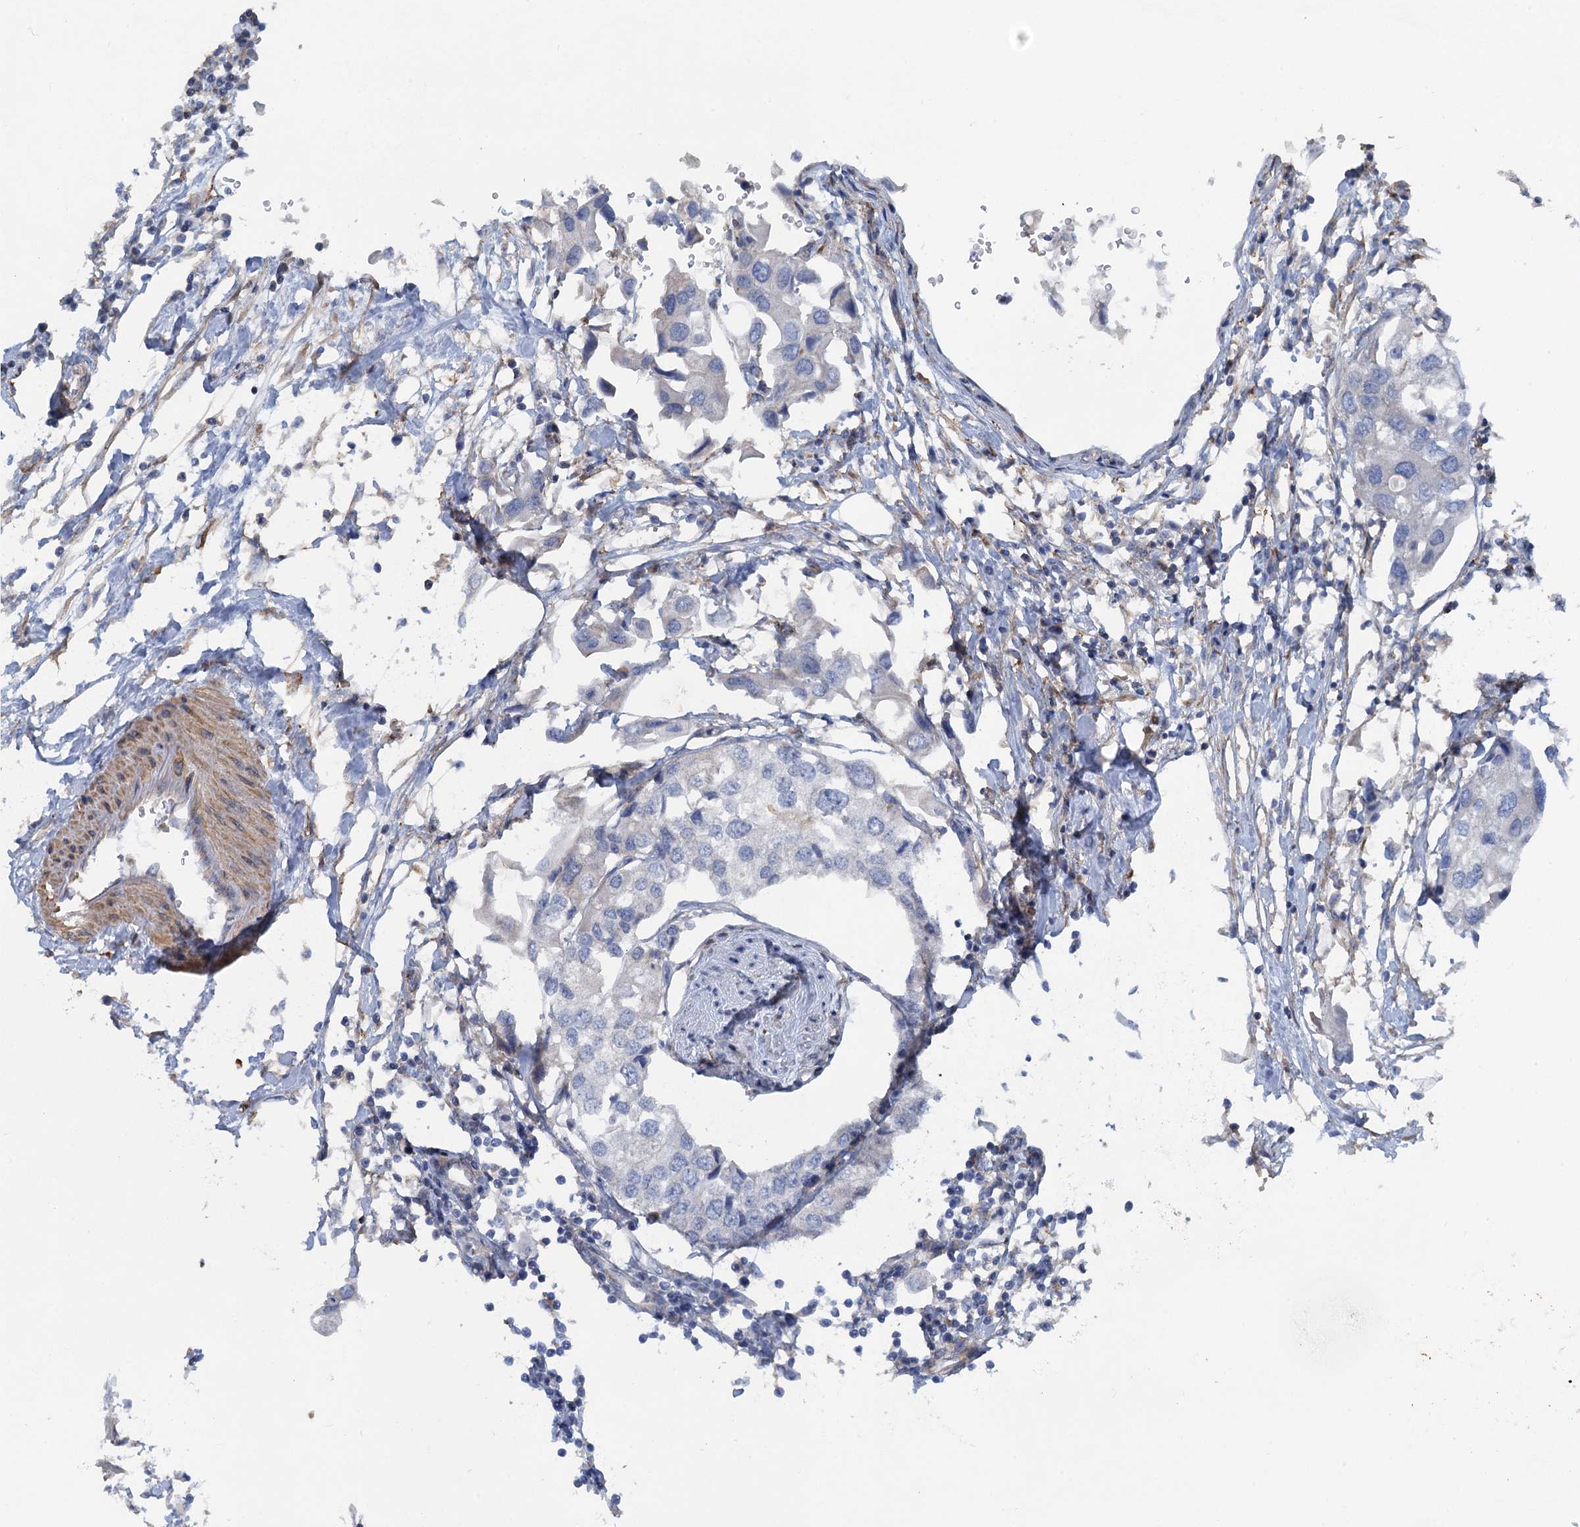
{"staining": {"intensity": "negative", "quantity": "none", "location": "none"}, "tissue": "urothelial cancer", "cell_type": "Tumor cells", "image_type": "cancer", "snomed": [{"axis": "morphology", "description": "Urothelial carcinoma, High grade"}, {"axis": "topography", "description": "Urinary bladder"}], "caption": "The image exhibits no staining of tumor cells in urothelial cancer.", "gene": "POGLUT3", "patient": {"sex": "male", "age": 64}}